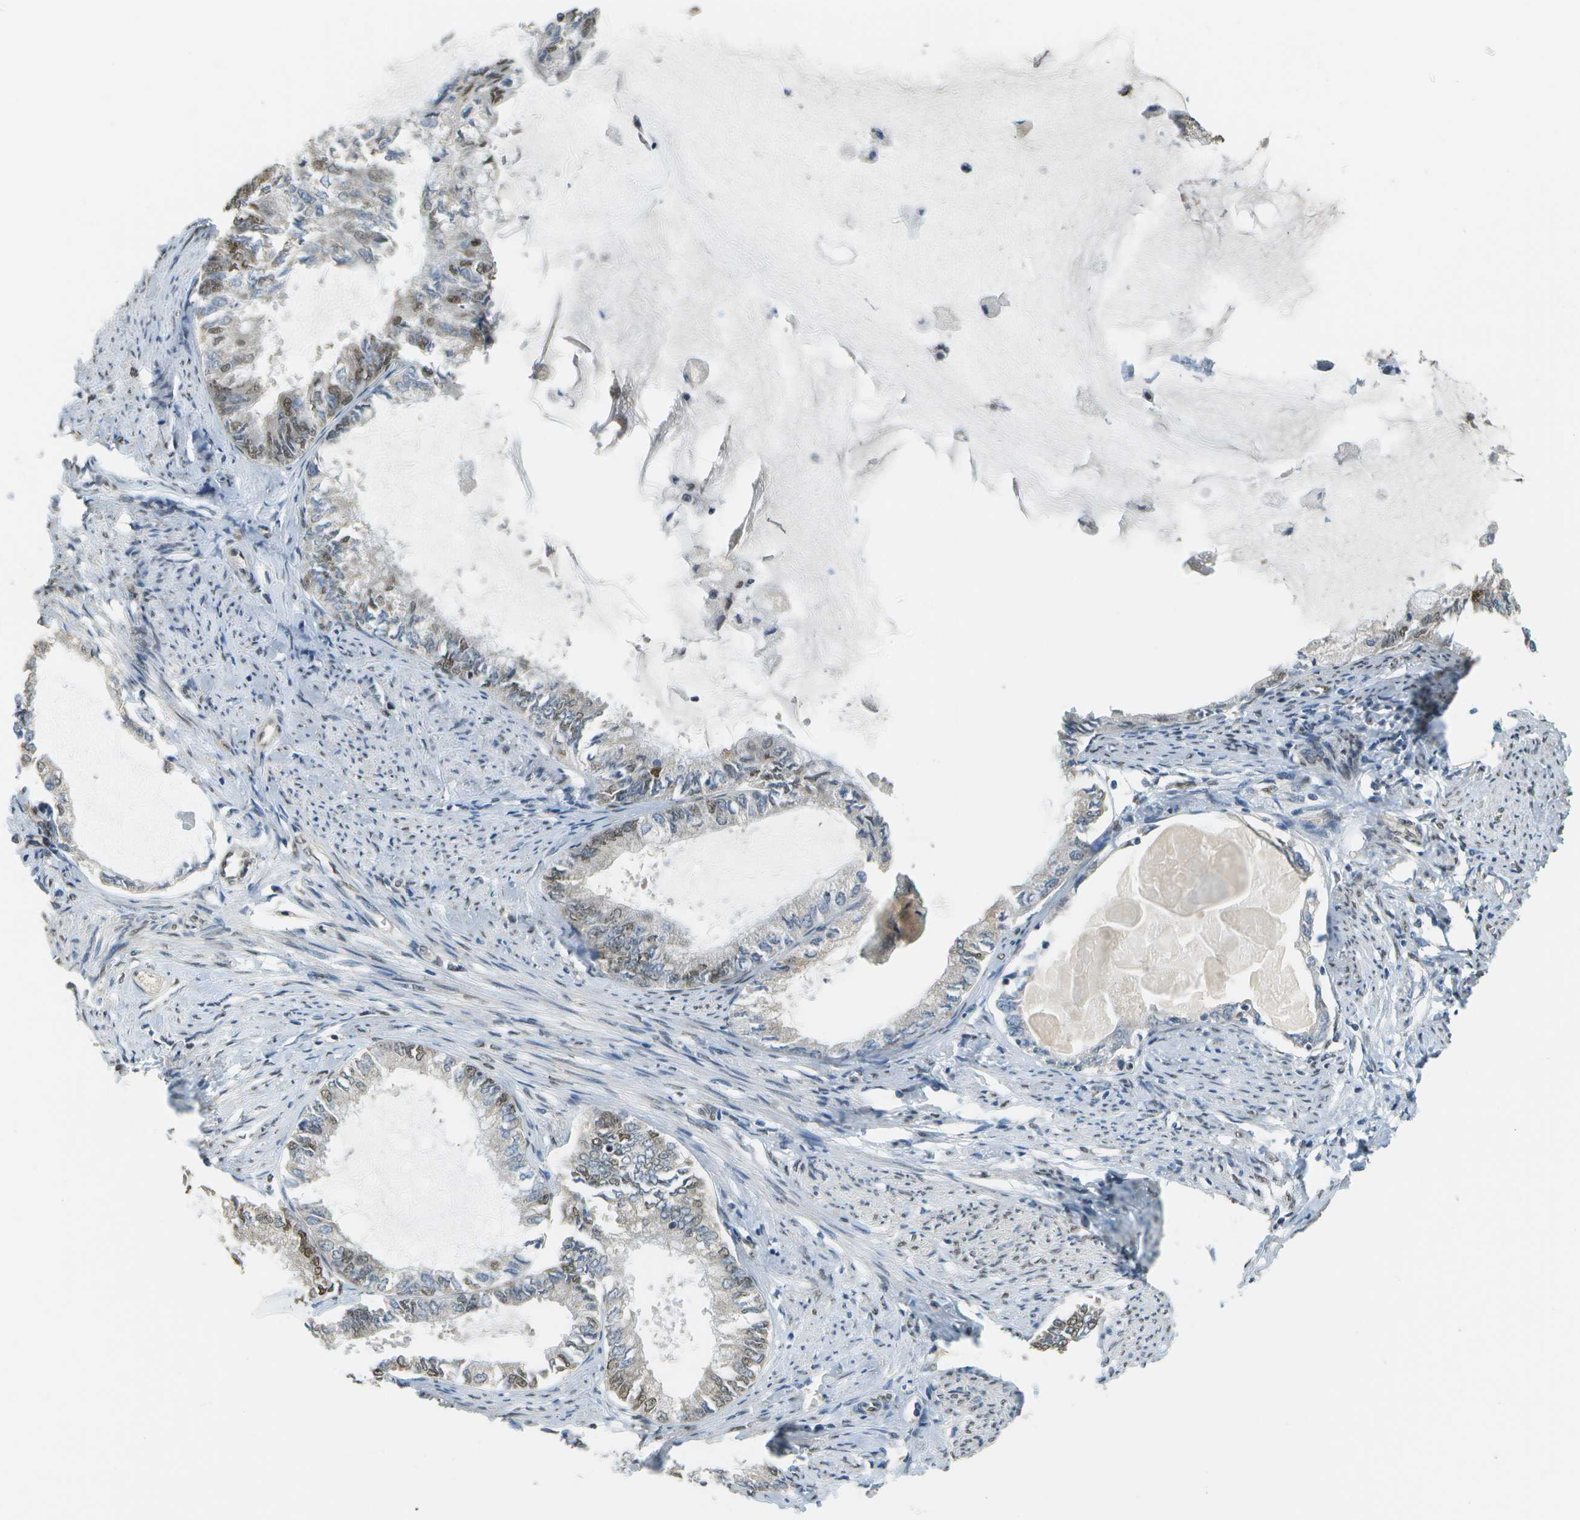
{"staining": {"intensity": "moderate", "quantity": "25%-75%", "location": "nuclear"}, "tissue": "endometrial cancer", "cell_type": "Tumor cells", "image_type": "cancer", "snomed": [{"axis": "morphology", "description": "Adenocarcinoma, NOS"}, {"axis": "topography", "description": "Endometrium"}], "caption": "Endometrial cancer stained with DAB immunohistochemistry shows medium levels of moderate nuclear positivity in about 25%-75% of tumor cells.", "gene": "ABL2", "patient": {"sex": "female", "age": 86}}